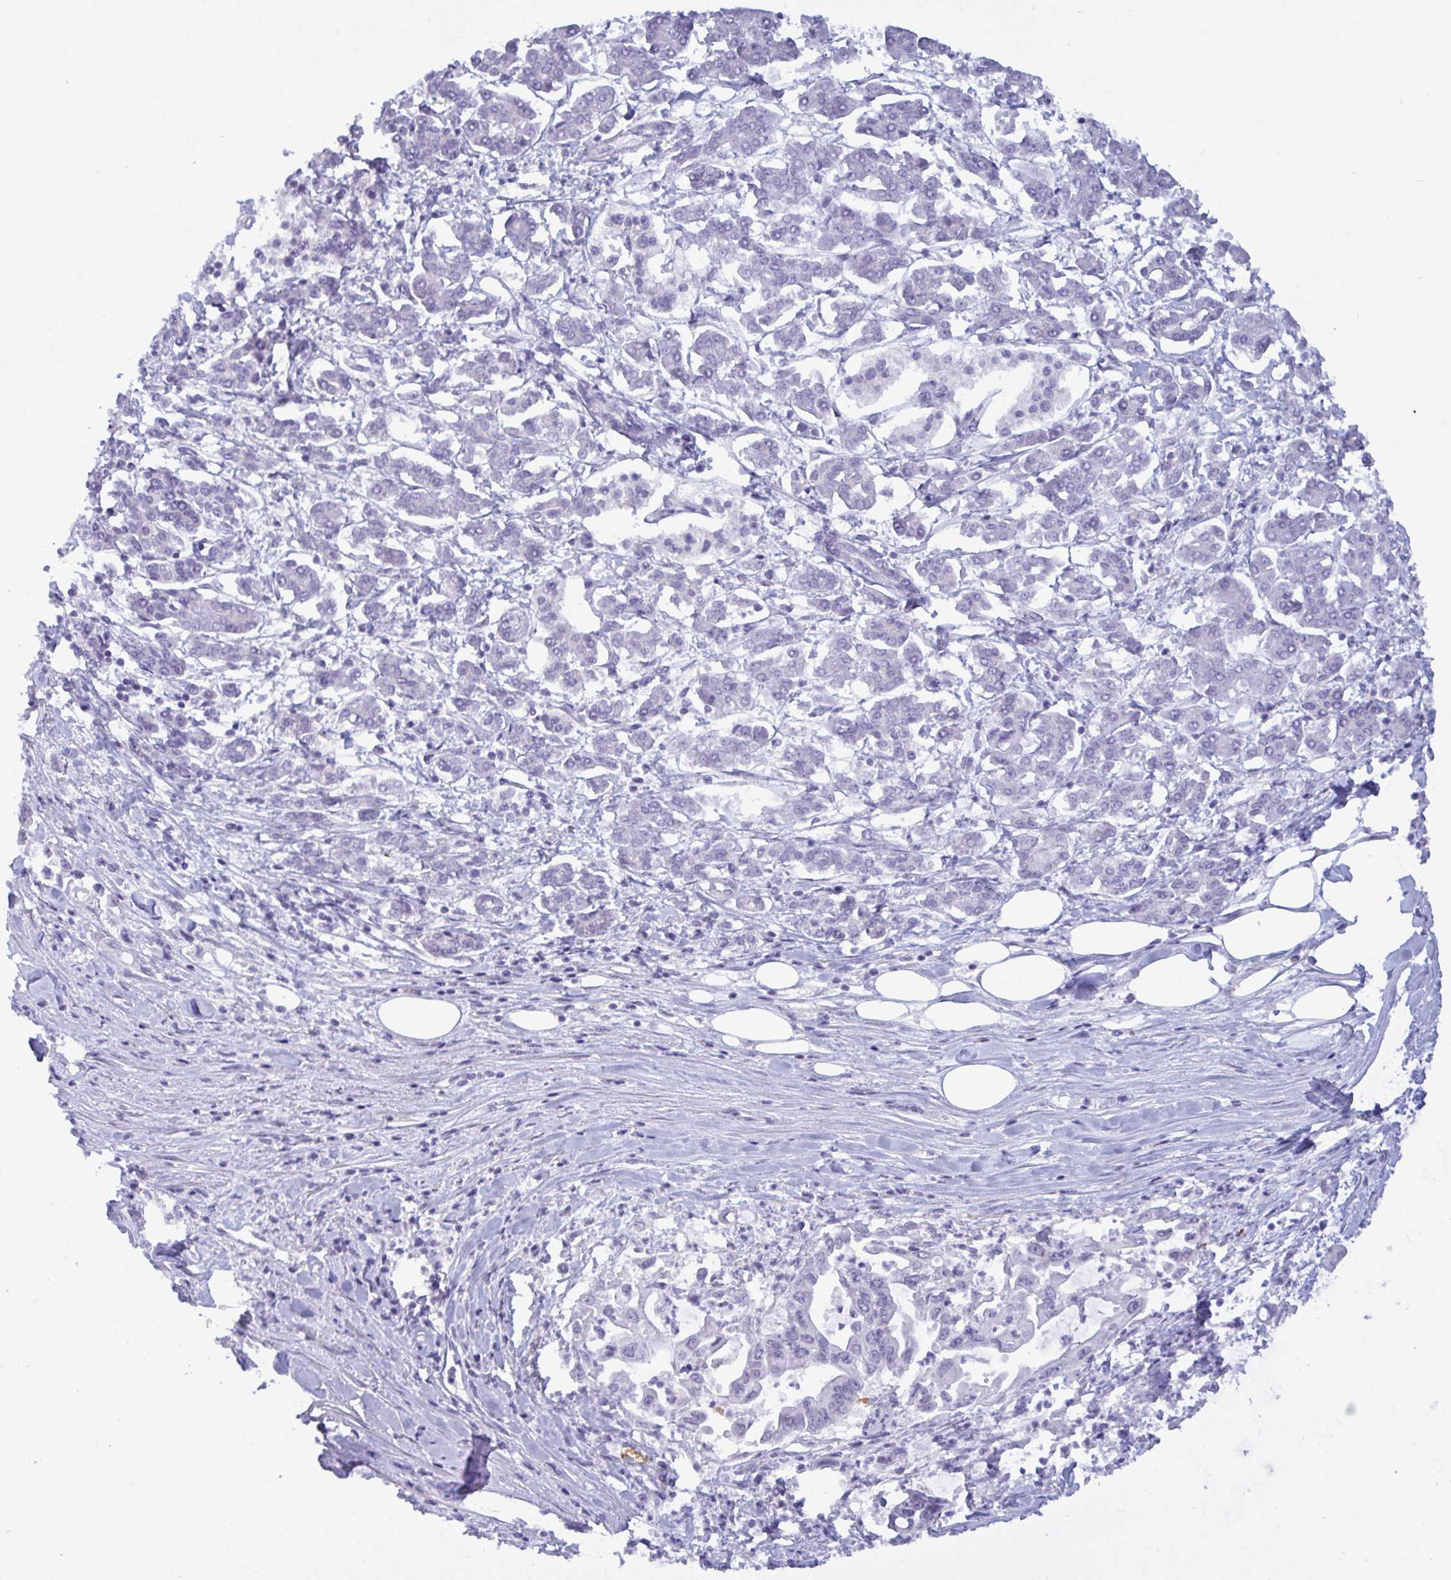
{"staining": {"intensity": "negative", "quantity": "none", "location": "none"}, "tissue": "pancreatic cancer", "cell_type": "Tumor cells", "image_type": "cancer", "snomed": [{"axis": "morphology", "description": "Adenocarcinoma, NOS"}, {"axis": "topography", "description": "Pancreas"}], "caption": "Protein analysis of pancreatic cancer reveals no significant expression in tumor cells.", "gene": "SERPINB13", "patient": {"sex": "male", "age": 61}}